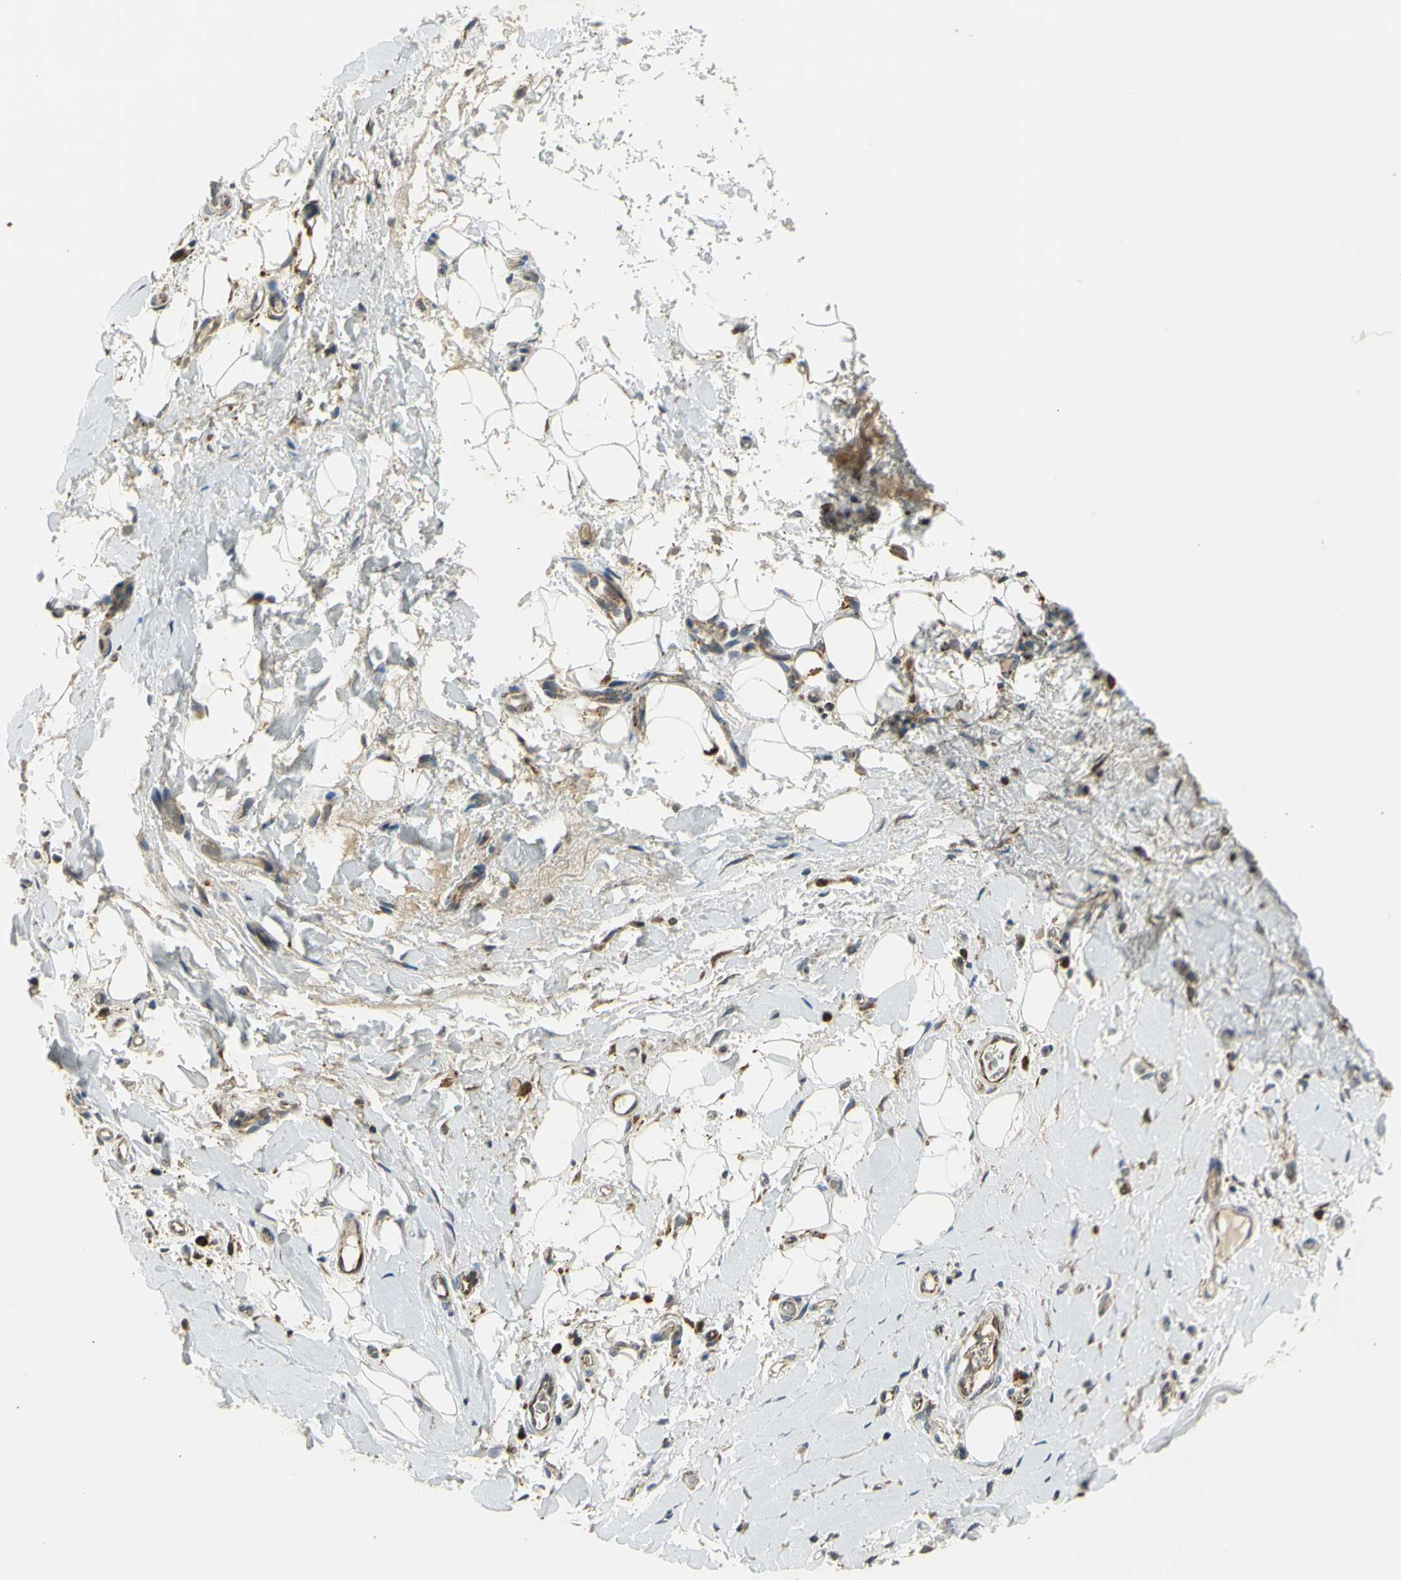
{"staining": {"intensity": "negative", "quantity": "none", "location": "none"}, "tissue": "adipose tissue", "cell_type": "Adipocytes", "image_type": "normal", "snomed": [{"axis": "morphology", "description": "Normal tissue, NOS"}, {"axis": "morphology", "description": "Adenocarcinoma, NOS"}, {"axis": "topography", "description": "Esophagus"}], "caption": "Human adipose tissue stained for a protein using immunohistochemistry (IHC) reveals no expression in adipocytes.", "gene": "NPHP3", "patient": {"sex": "male", "age": 62}}